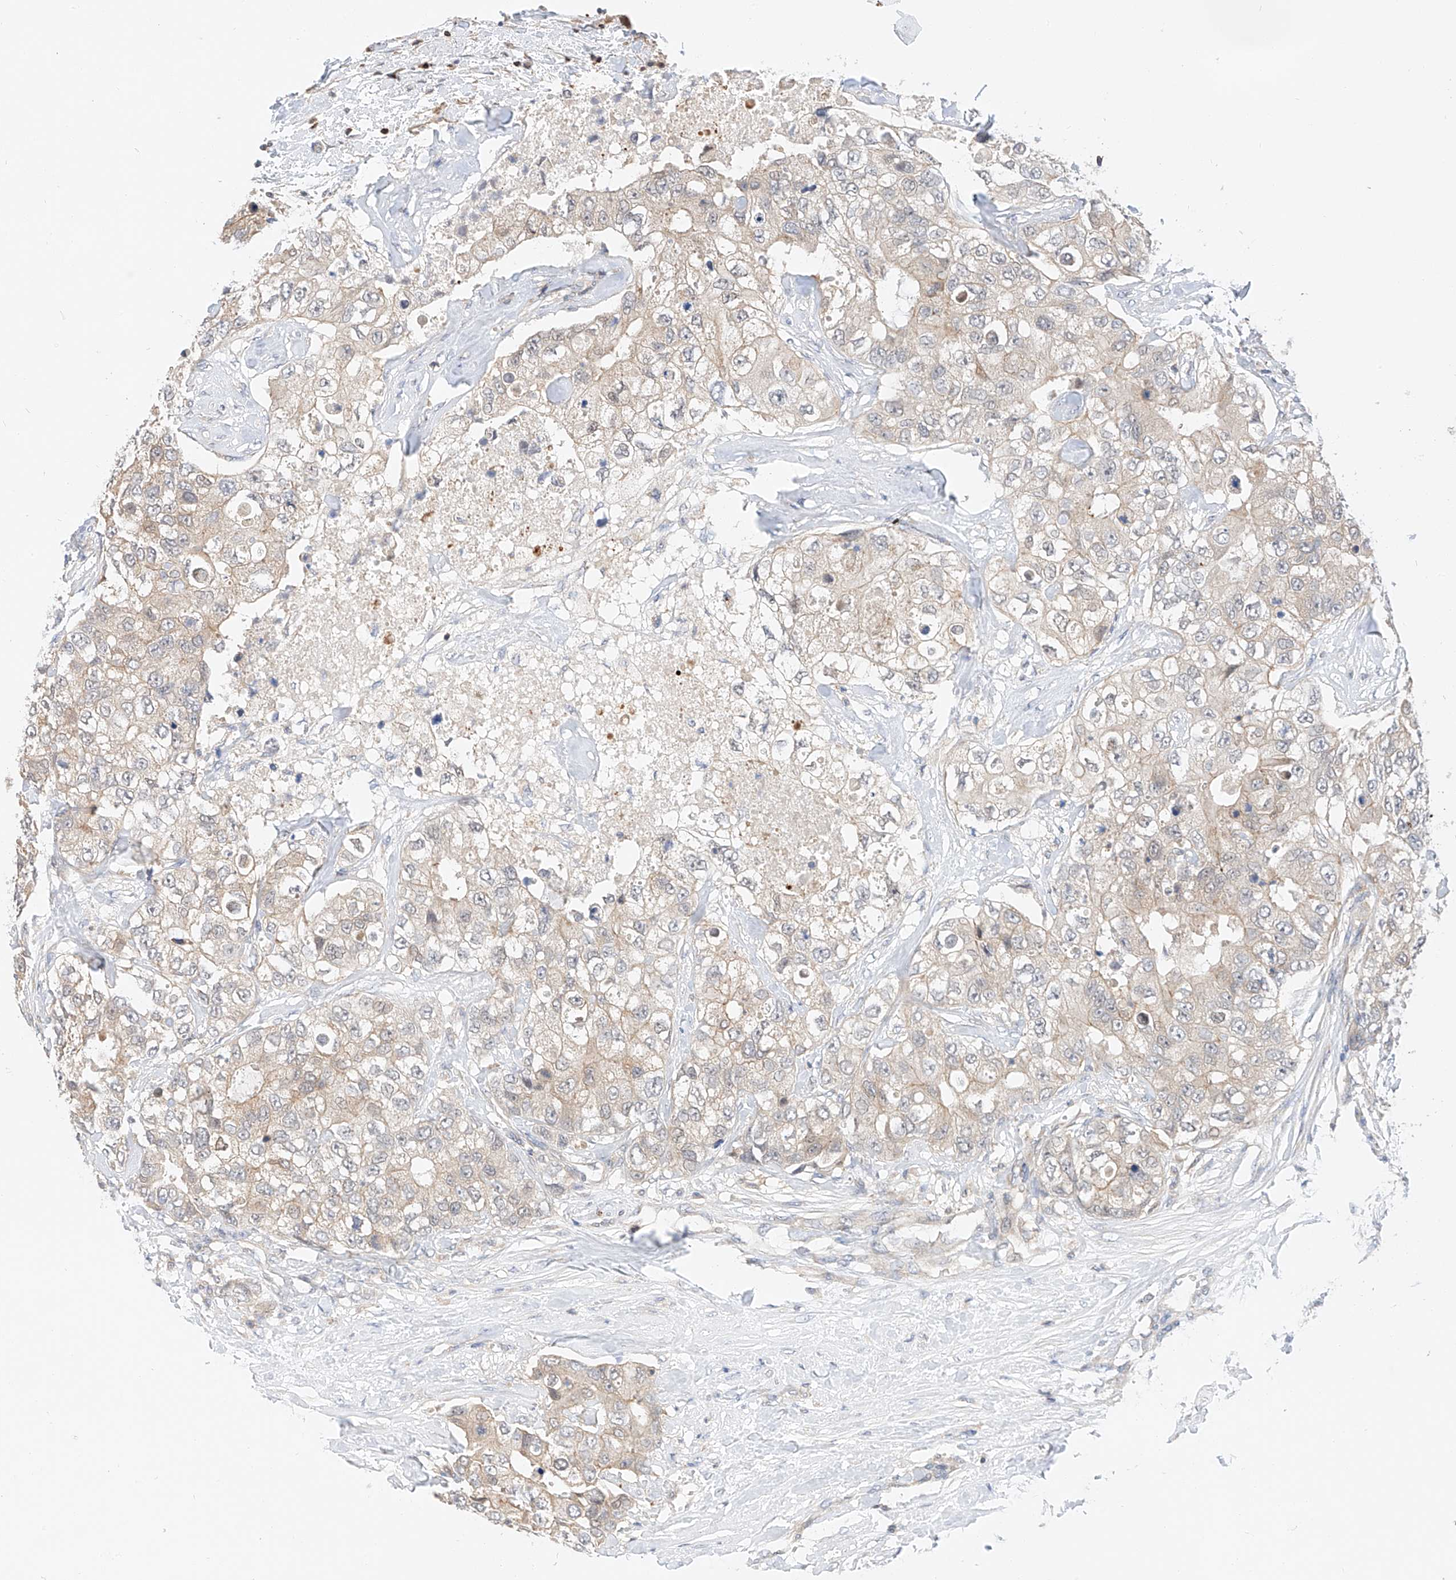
{"staining": {"intensity": "weak", "quantity": "<25%", "location": "cytoplasmic/membranous"}, "tissue": "breast cancer", "cell_type": "Tumor cells", "image_type": "cancer", "snomed": [{"axis": "morphology", "description": "Duct carcinoma"}, {"axis": "topography", "description": "Breast"}], "caption": "Human breast cancer (intraductal carcinoma) stained for a protein using IHC demonstrates no positivity in tumor cells.", "gene": "MFN2", "patient": {"sex": "female", "age": 62}}